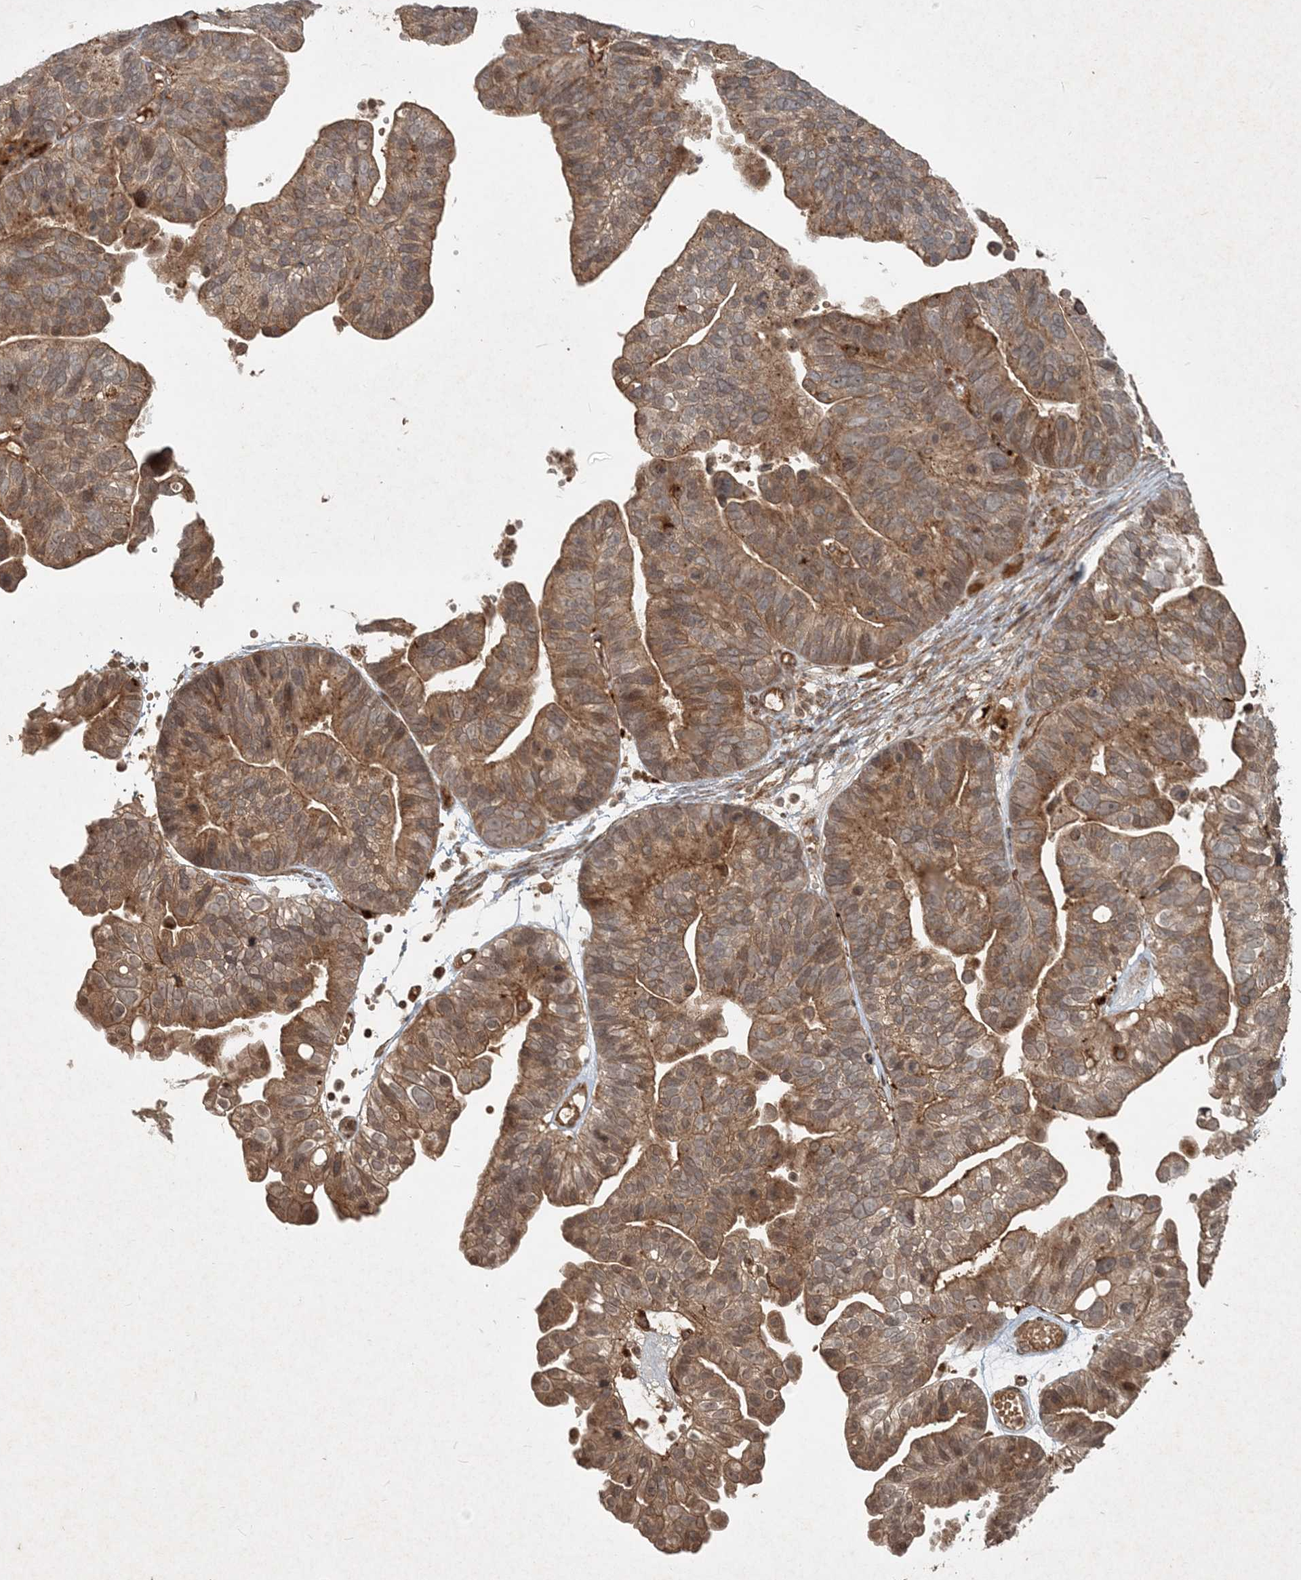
{"staining": {"intensity": "moderate", "quantity": ">75%", "location": "cytoplasmic/membranous"}, "tissue": "ovarian cancer", "cell_type": "Tumor cells", "image_type": "cancer", "snomed": [{"axis": "morphology", "description": "Cystadenocarcinoma, serous, NOS"}, {"axis": "topography", "description": "Ovary"}], "caption": "Moderate cytoplasmic/membranous protein expression is present in approximately >75% of tumor cells in ovarian serous cystadenocarcinoma.", "gene": "NARS1", "patient": {"sex": "female", "age": 56}}